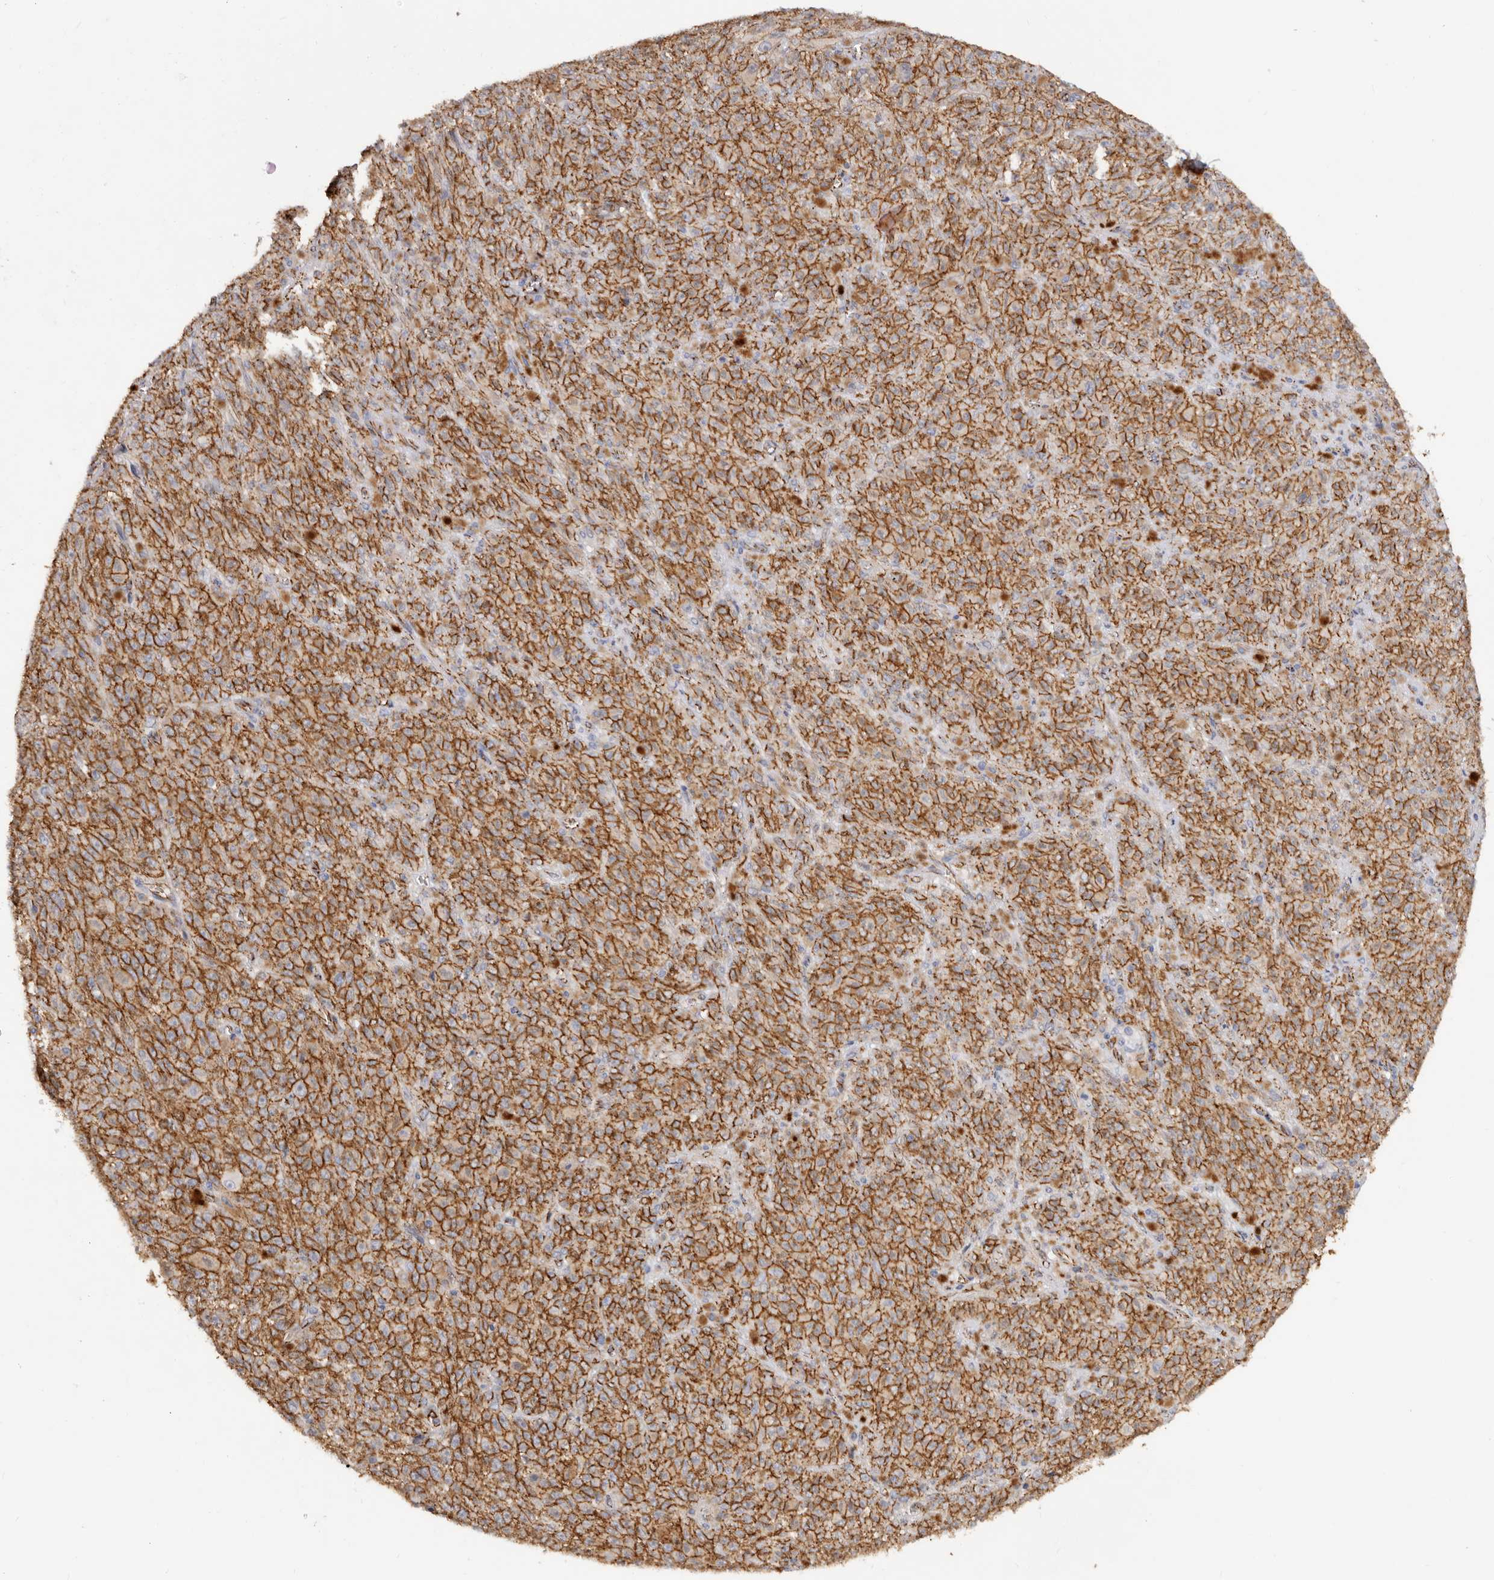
{"staining": {"intensity": "strong", "quantity": ">75%", "location": "cytoplasmic/membranous"}, "tissue": "melanoma", "cell_type": "Tumor cells", "image_type": "cancer", "snomed": [{"axis": "morphology", "description": "Malignant melanoma, NOS"}, {"axis": "topography", "description": "Skin"}], "caption": "Malignant melanoma stained with immunohistochemistry displays strong cytoplasmic/membranous positivity in about >75% of tumor cells. The protein of interest is shown in brown color, while the nuclei are stained blue.", "gene": "CTNNB1", "patient": {"sex": "female", "age": 82}}